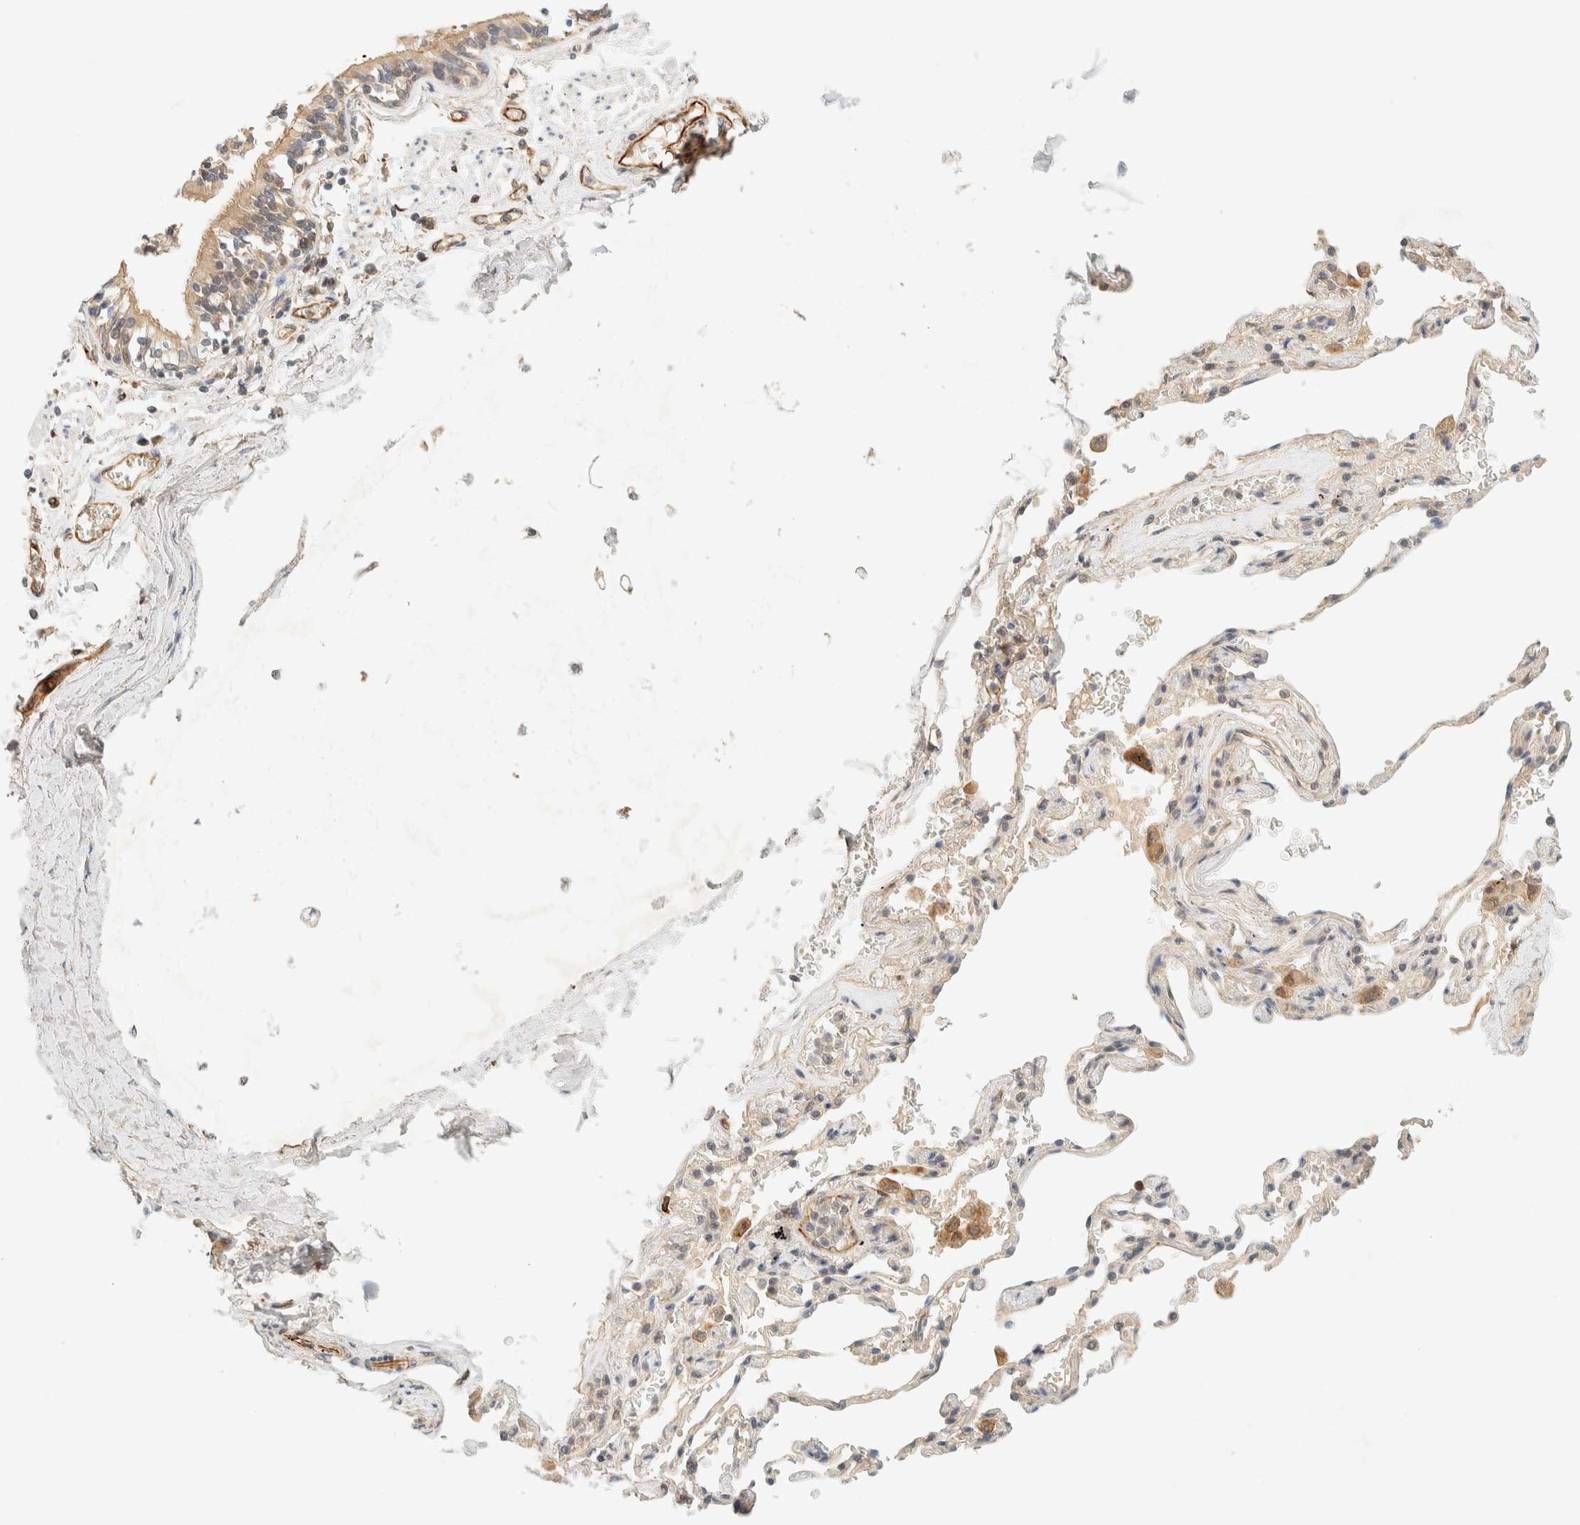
{"staining": {"intensity": "moderate", "quantity": "25%-75%", "location": "cytoplasmic/membranous"}, "tissue": "adipose tissue", "cell_type": "Adipocytes", "image_type": "normal", "snomed": [{"axis": "morphology", "description": "Normal tissue, NOS"}, {"axis": "topography", "description": "Cartilage tissue"}, {"axis": "topography", "description": "Lung"}], "caption": "Brown immunohistochemical staining in unremarkable adipose tissue exhibits moderate cytoplasmic/membranous staining in about 25%-75% of adipocytes. (DAB IHC with brightfield microscopy, high magnification).", "gene": "FAT1", "patient": {"sex": "female", "age": 77}}